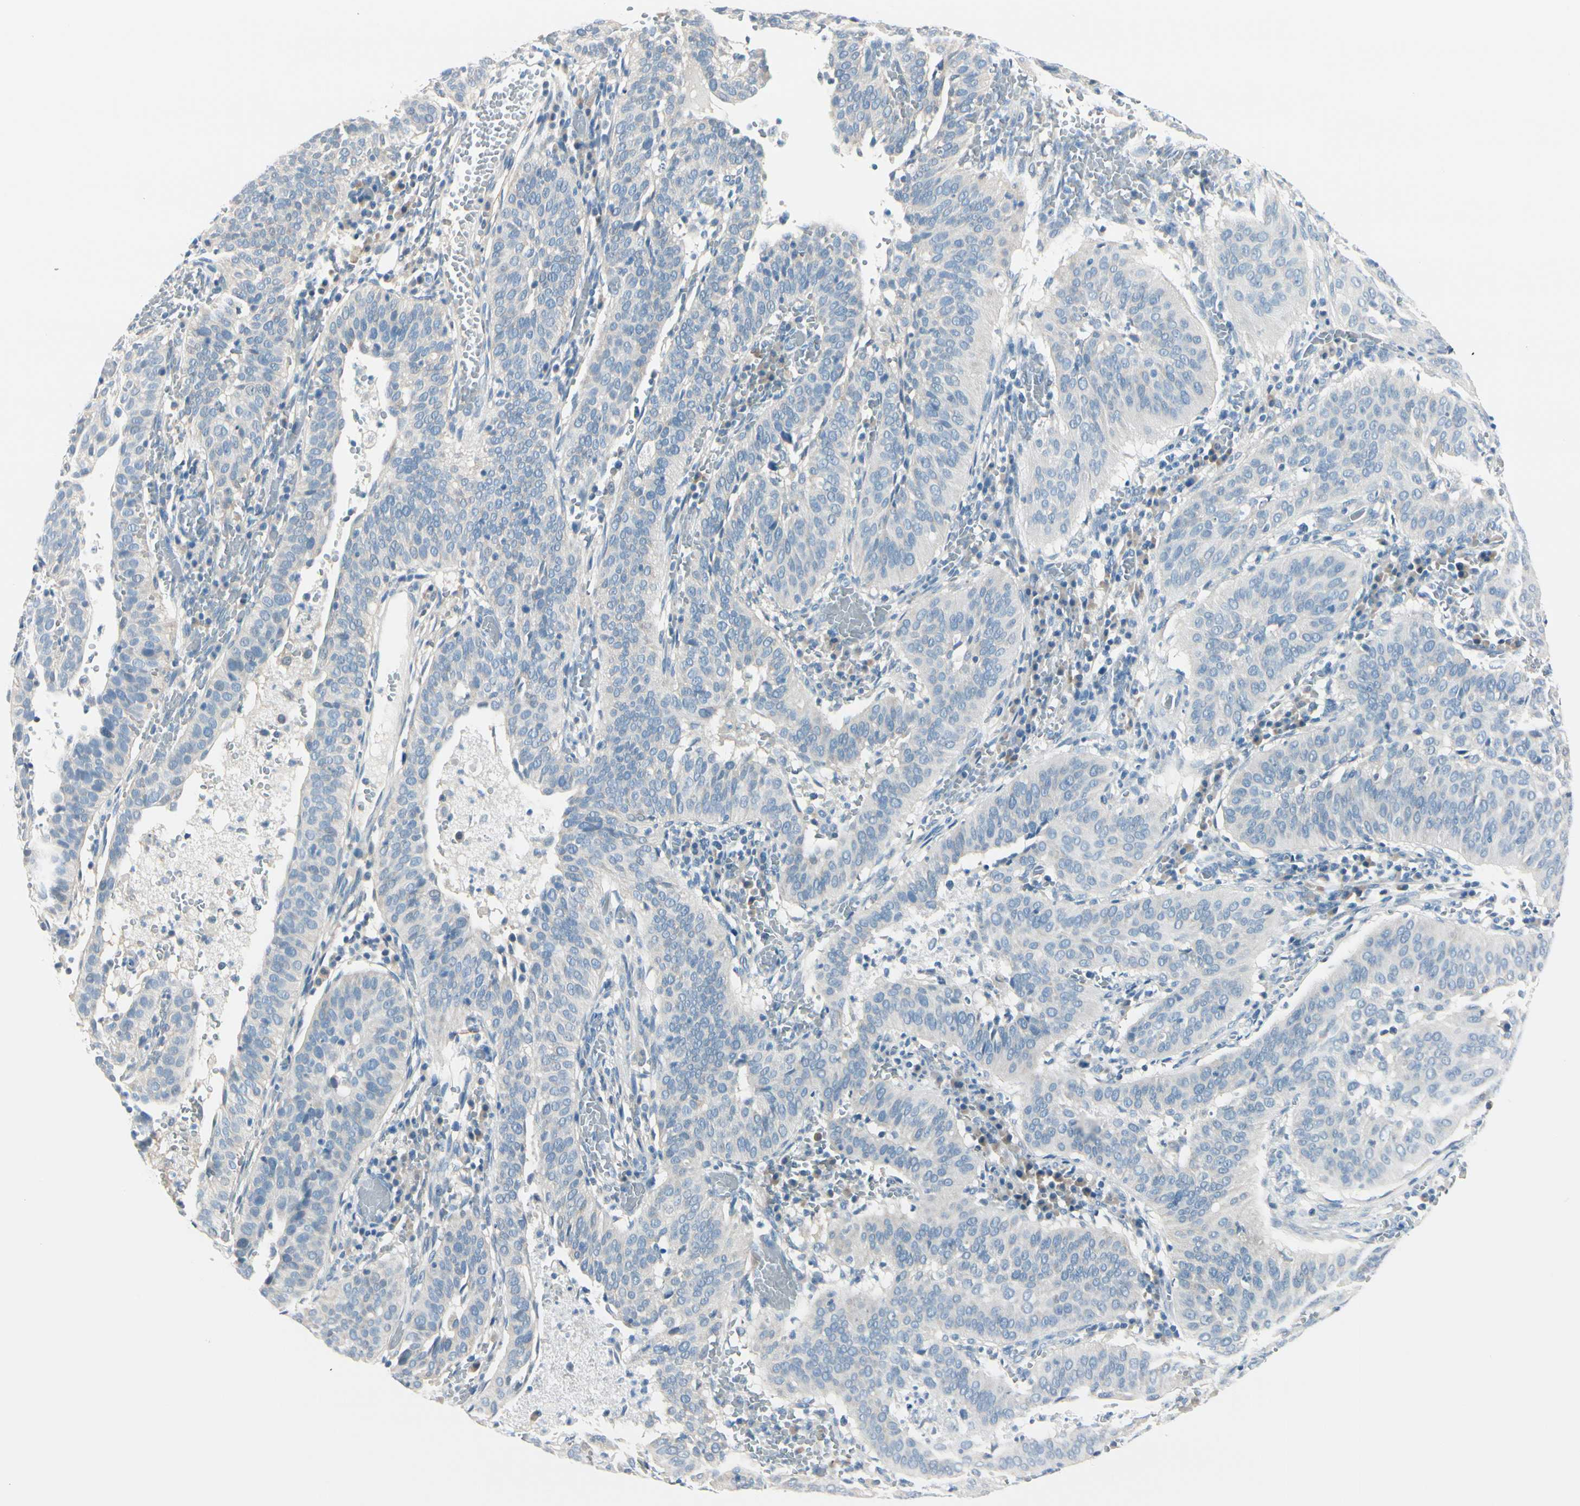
{"staining": {"intensity": "negative", "quantity": "none", "location": "none"}, "tissue": "cervical cancer", "cell_type": "Tumor cells", "image_type": "cancer", "snomed": [{"axis": "morphology", "description": "Squamous cell carcinoma, NOS"}, {"axis": "topography", "description": "Cervix"}], "caption": "Tumor cells show no significant protein positivity in cervical cancer.", "gene": "PEBP1", "patient": {"sex": "female", "age": 39}}